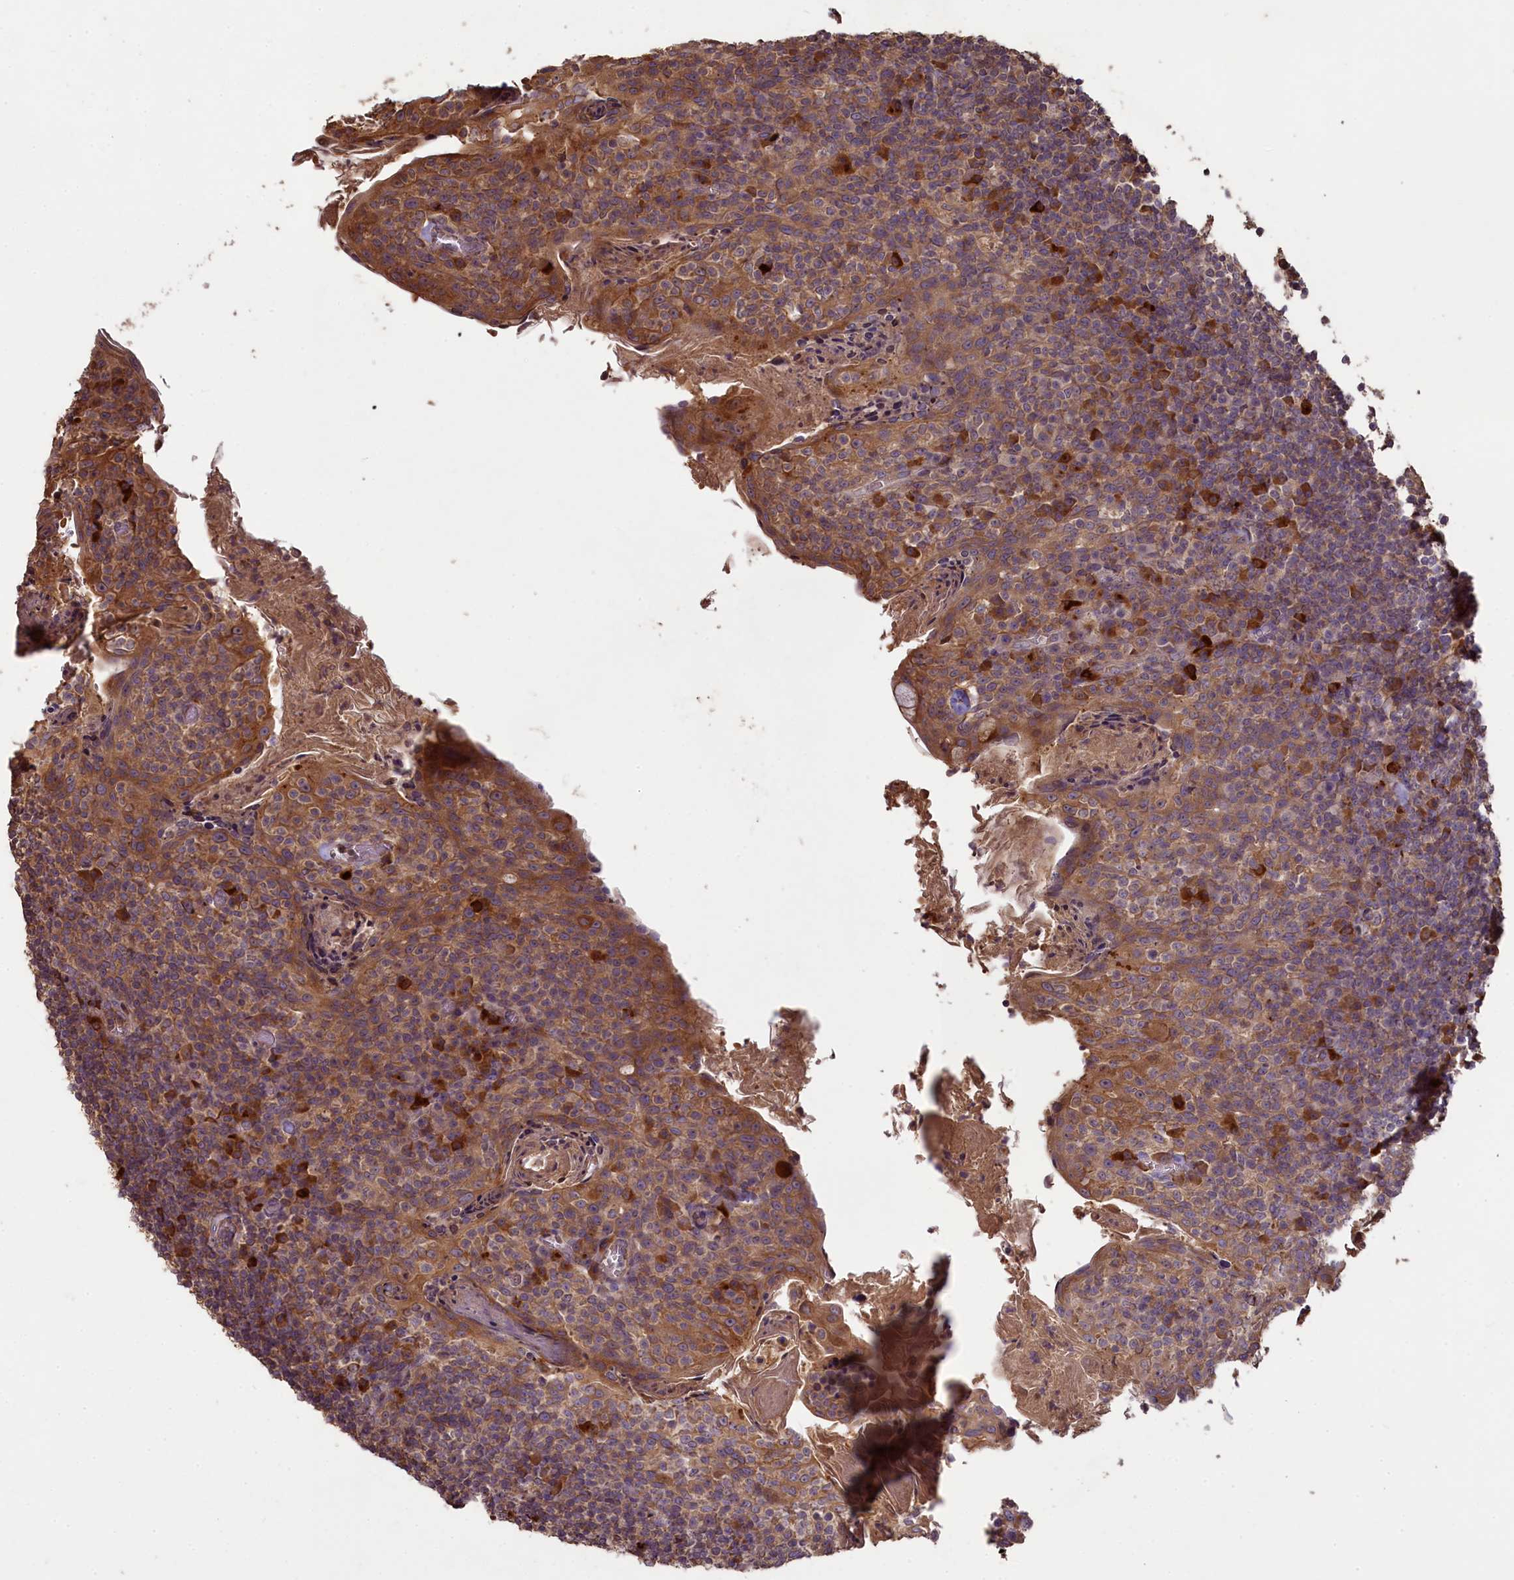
{"staining": {"intensity": "moderate", "quantity": "25%-75%", "location": "cytoplasmic/membranous"}, "tissue": "tonsil", "cell_type": "Germinal center cells", "image_type": "normal", "snomed": [{"axis": "morphology", "description": "Normal tissue, NOS"}, {"axis": "topography", "description": "Tonsil"}], "caption": "Immunohistochemical staining of unremarkable tonsil shows medium levels of moderate cytoplasmic/membranous positivity in about 25%-75% of germinal center cells.", "gene": "NUDT6", "patient": {"sex": "female", "age": 10}}